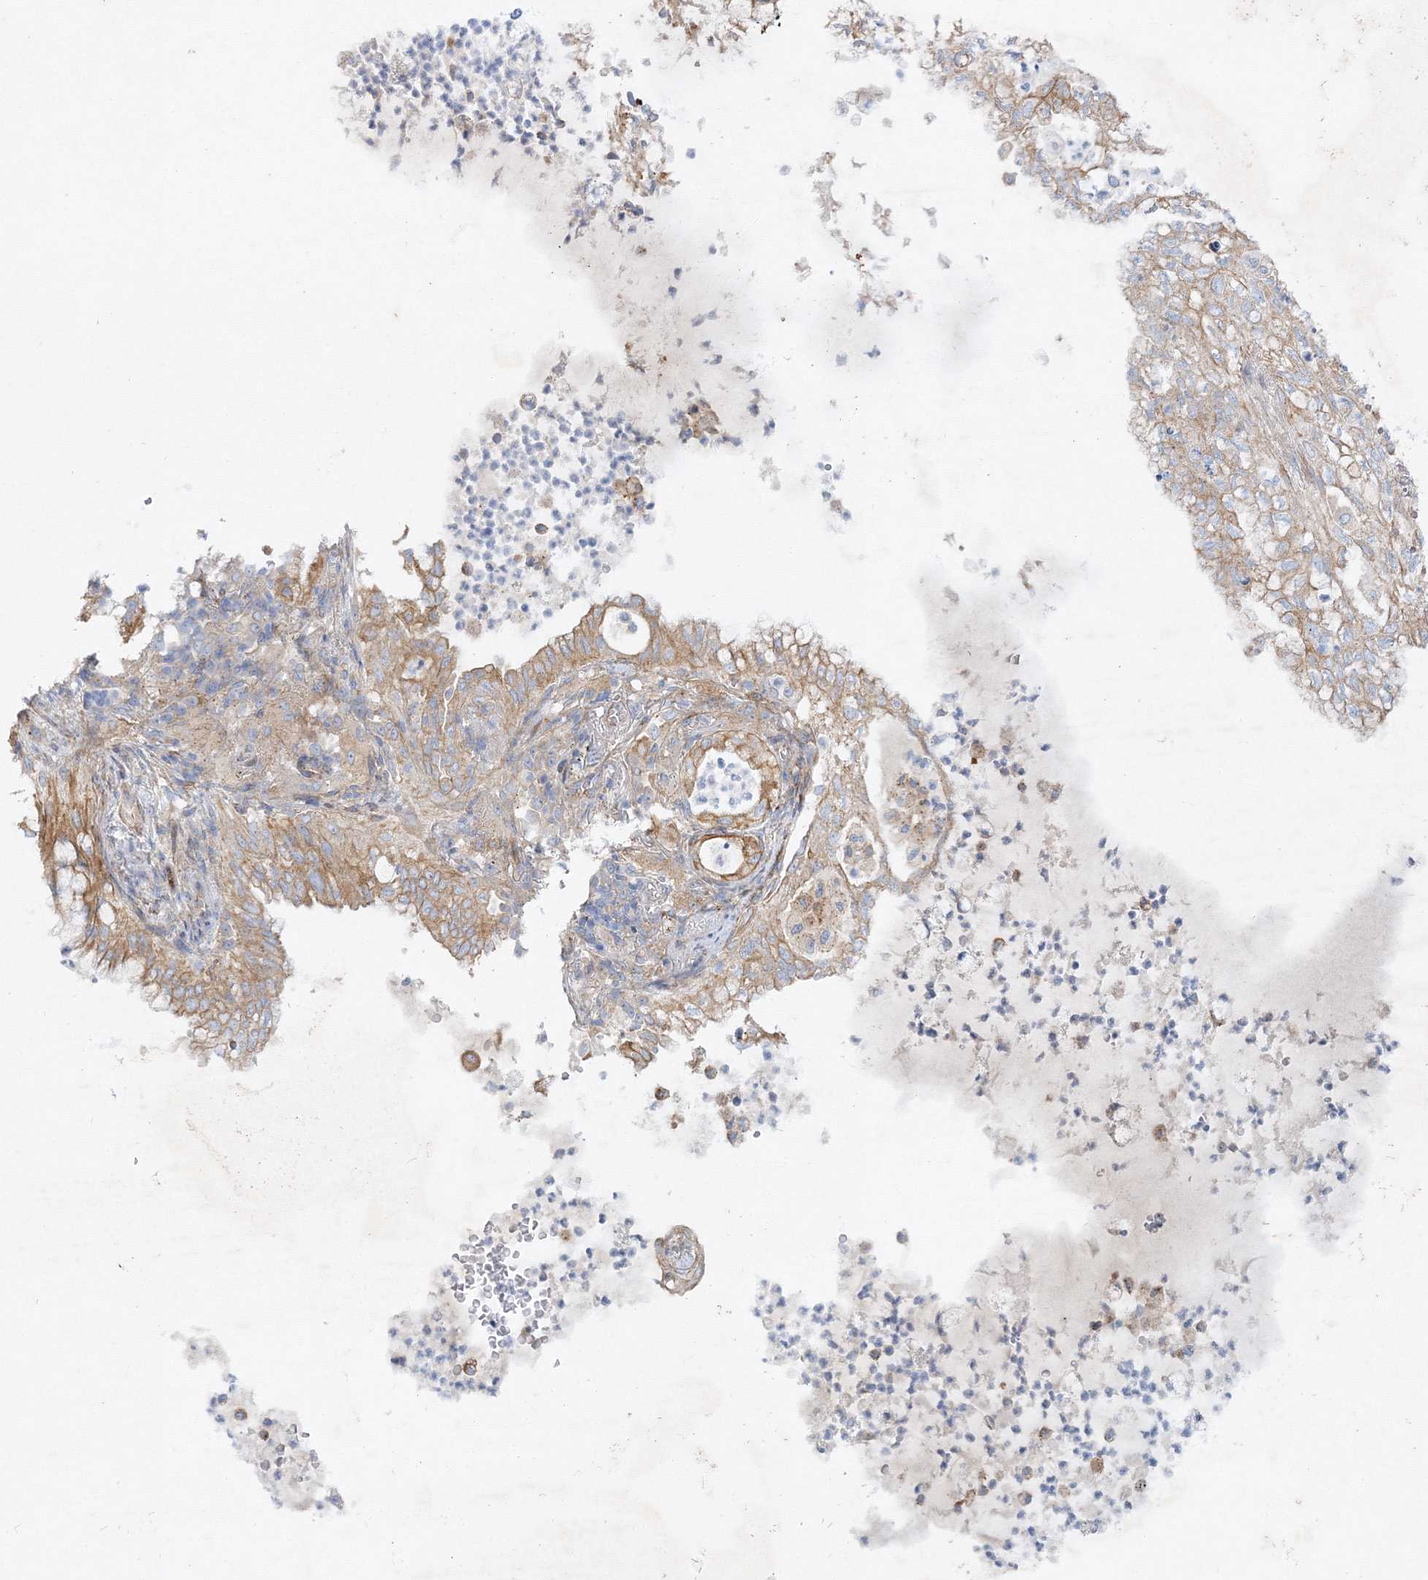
{"staining": {"intensity": "moderate", "quantity": ">75%", "location": "cytoplasmic/membranous"}, "tissue": "lung cancer", "cell_type": "Tumor cells", "image_type": "cancer", "snomed": [{"axis": "morphology", "description": "Adenocarcinoma, NOS"}, {"axis": "topography", "description": "Lung"}], "caption": "A high-resolution histopathology image shows IHC staining of lung cancer, which demonstrates moderate cytoplasmic/membranous positivity in approximately >75% of tumor cells.", "gene": "ZFYVE16", "patient": {"sex": "female", "age": 70}}